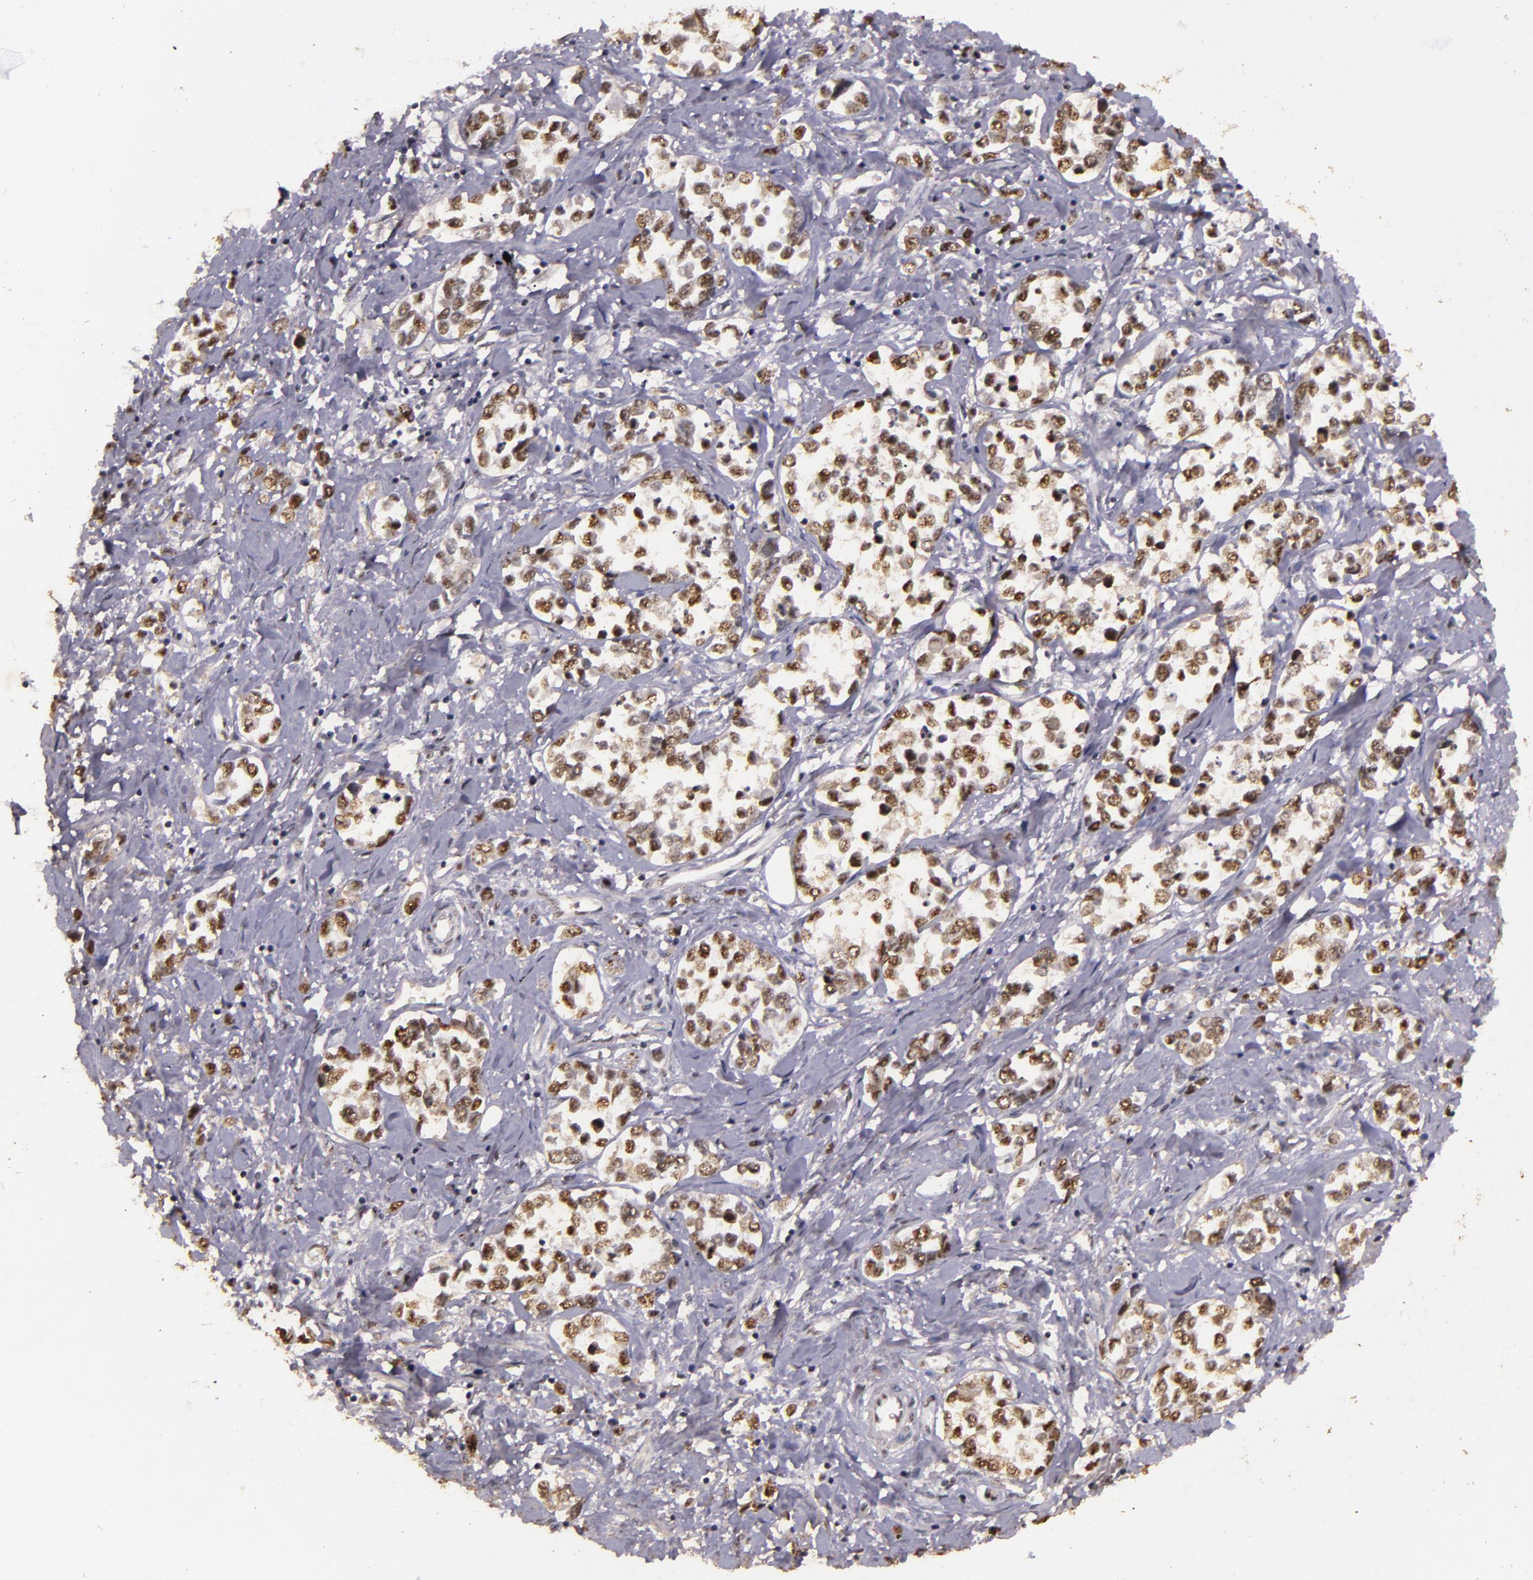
{"staining": {"intensity": "weak", "quantity": ">75%", "location": "nuclear"}, "tissue": "stomach cancer", "cell_type": "Tumor cells", "image_type": "cancer", "snomed": [{"axis": "morphology", "description": "Adenocarcinoma, NOS"}, {"axis": "topography", "description": "Stomach, upper"}], "caption": "Stomach cancer (adenocarcinoma) stained for a protein displays weak nuclear positivity in tumor cells.", "gene": "CBX3", "patient": {"sex": "male", "age": 76}}